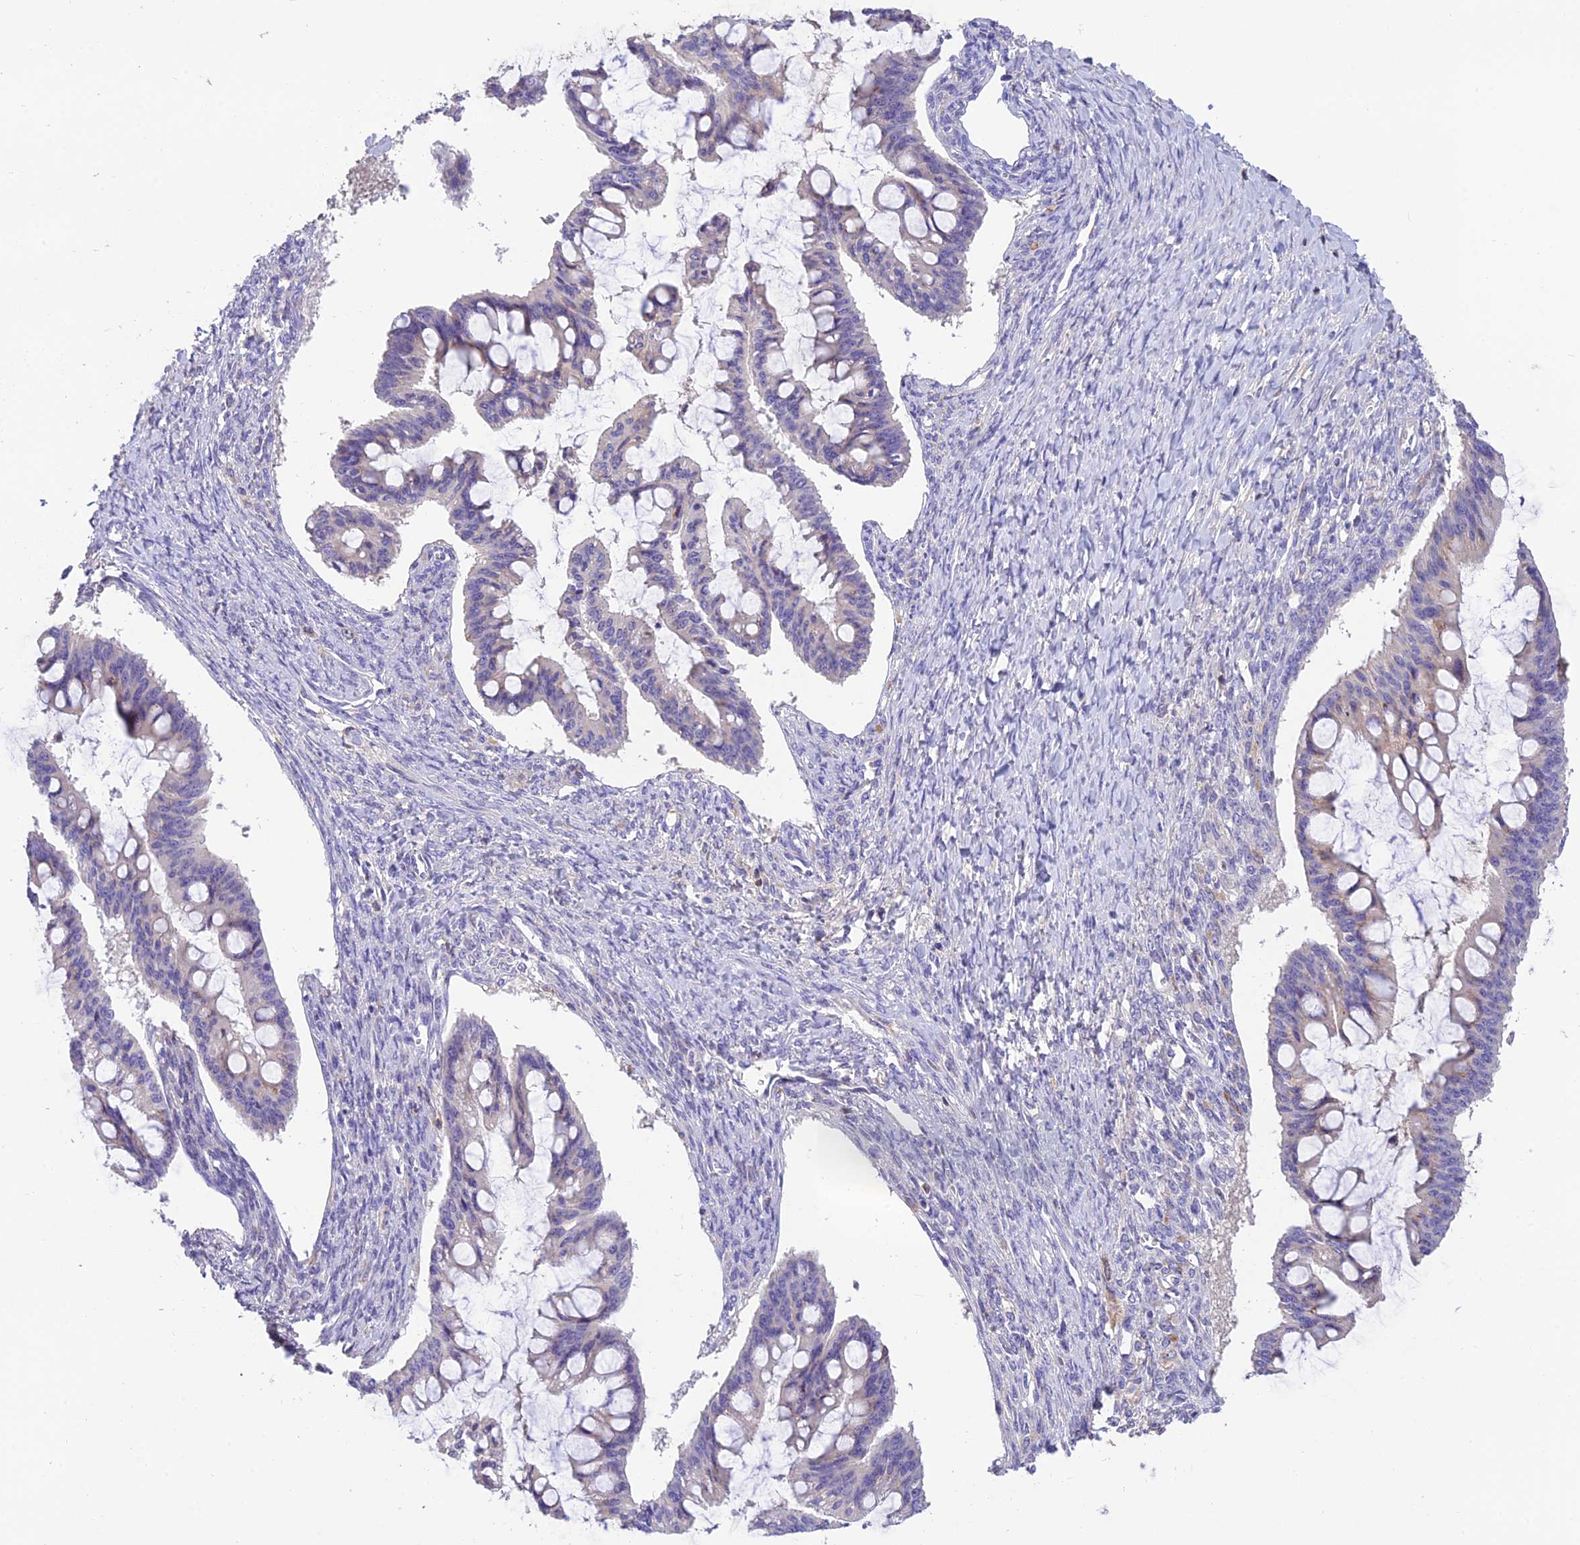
{"staining": {"intensity": "negative", "quantity": "none", "location": "none"}, "tissue": "ovarian cancer", "cell_type": "Tumor cells", "image_type": "cancer", "snomed": [{"axis": "morphology", "description": "Cystadenocarcinoma, mucinous, NOS"}, {"axis": "topography", "description": "Ovary"}], "caption": "Immunohistochemistry (IHC) of ovarian cancer (mucinous cystadenocarcinoma) shows no positivity in tumor cells. (IHC, brightfield microscopy, high magnification).", "gene": "LPXN", "patient": {"sex": "female", "age": 73}}